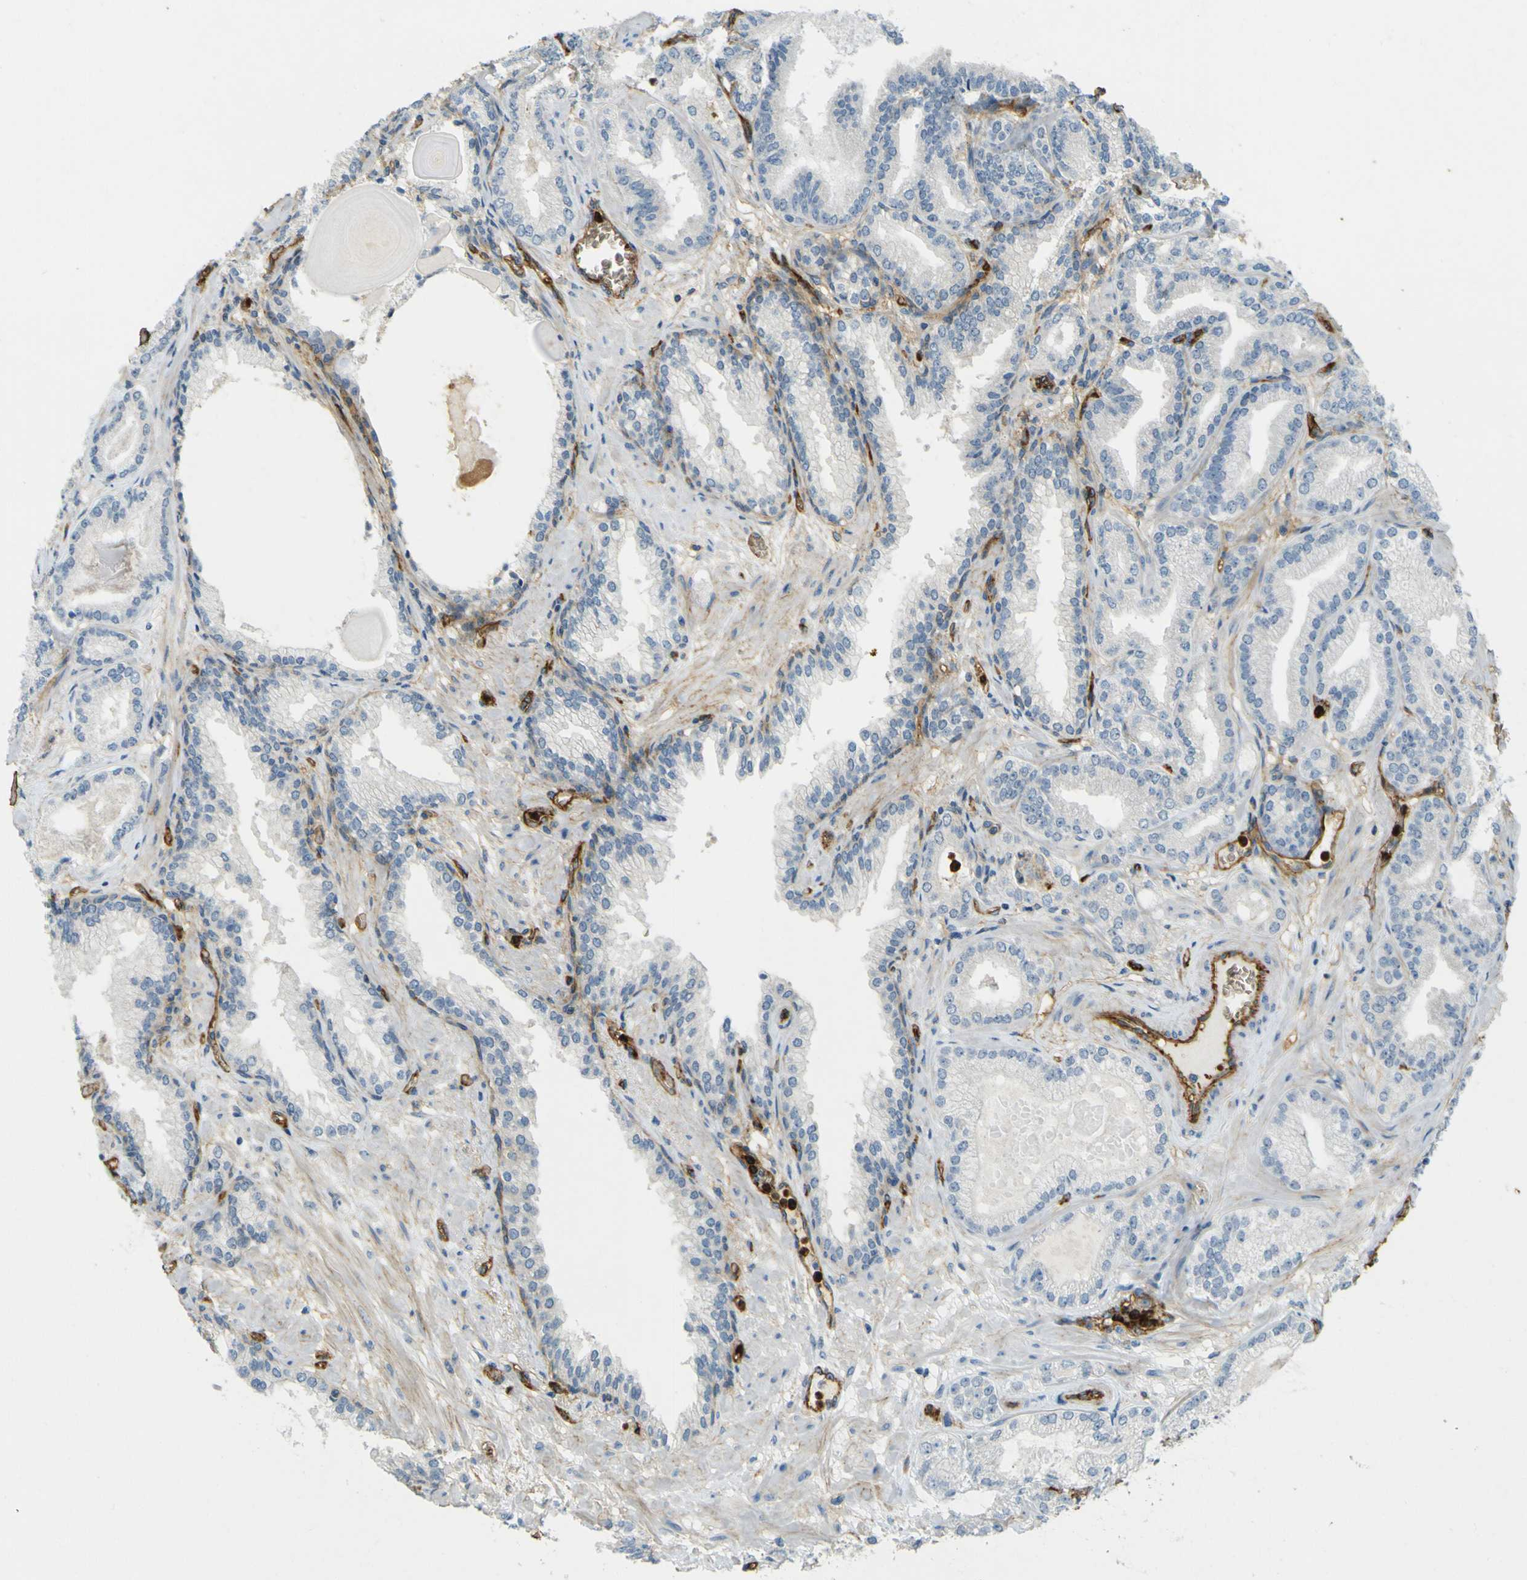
{"staining": {"intensity": "negative", "quantity": "none", "location": "none"}, "tissue": "prostate cancer", "cell_type": "Tumor cells", "image_type": "cancer", "snomed": [{"axis": "morphology", "description": "Adenocarcinoma, Low grade"}, {"axis": "topography", "description": "Prostate"}], "caption": "The image exhibits no significant positivity in tumor cells of prostate cancer (low-grade adenocarcinoma).", "gene": "PLXDC1", "patient": {"sex": "male", "age": 59}}